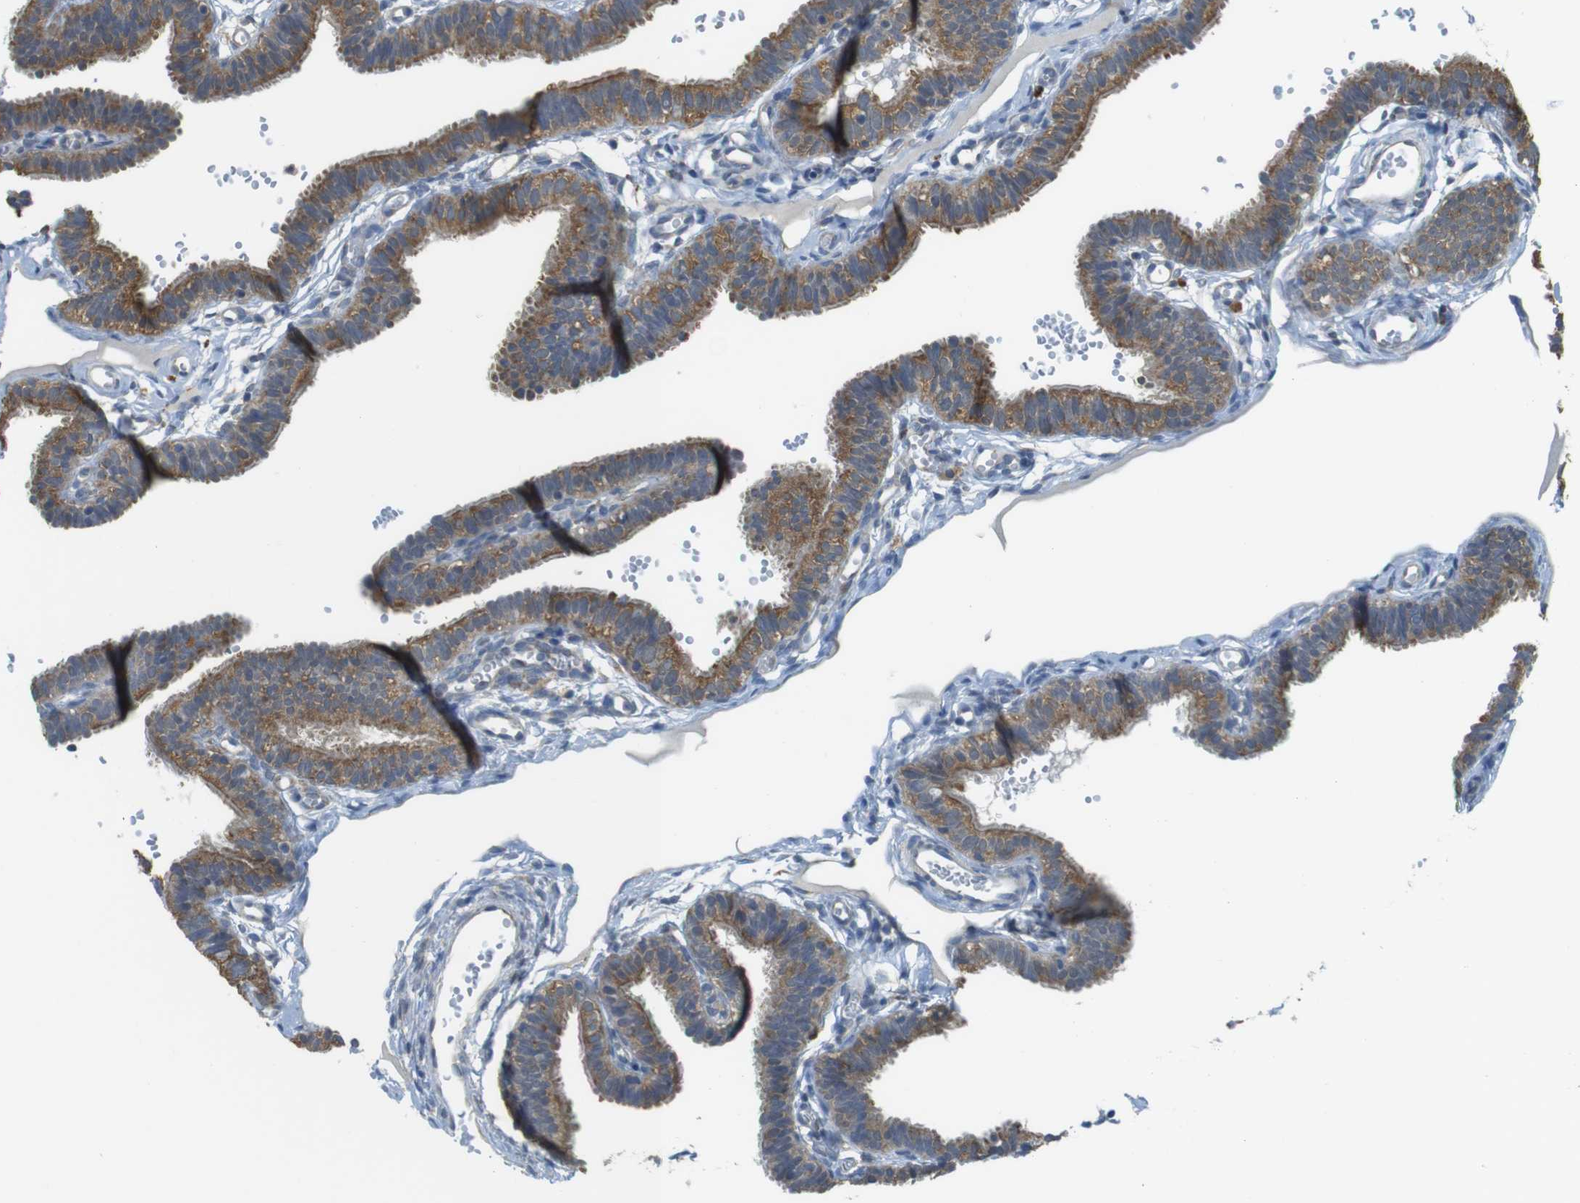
{"staining": {"intensity": "moderate", "quantity": ">75%", "location": "cytoplasmic/membranous"}, "tissue": "fallopian tube", "cell_type": "Glandular cells", "image_type": "normal", "snomed": [{"axis": "morphology", "description": "Normal tissue, NOS"}, {"axis": "topography", "description": "Fallopian tube"}, {"axis": "topography", "description": "Placenta"}], "caption": "Fallopian tube stained with immunohistochemistry reveals moderate cytoplasmic/membranous expression in approximately >75% of glandular cells. The protein is stained brown, and the nuclei are stained in blue (DAB (3,3'-diaminobenzidine) IHC with brightfield microscopy, high magnification).", "gene": "BRI3BP", "patient": {"sex": "female", "age": 34}}